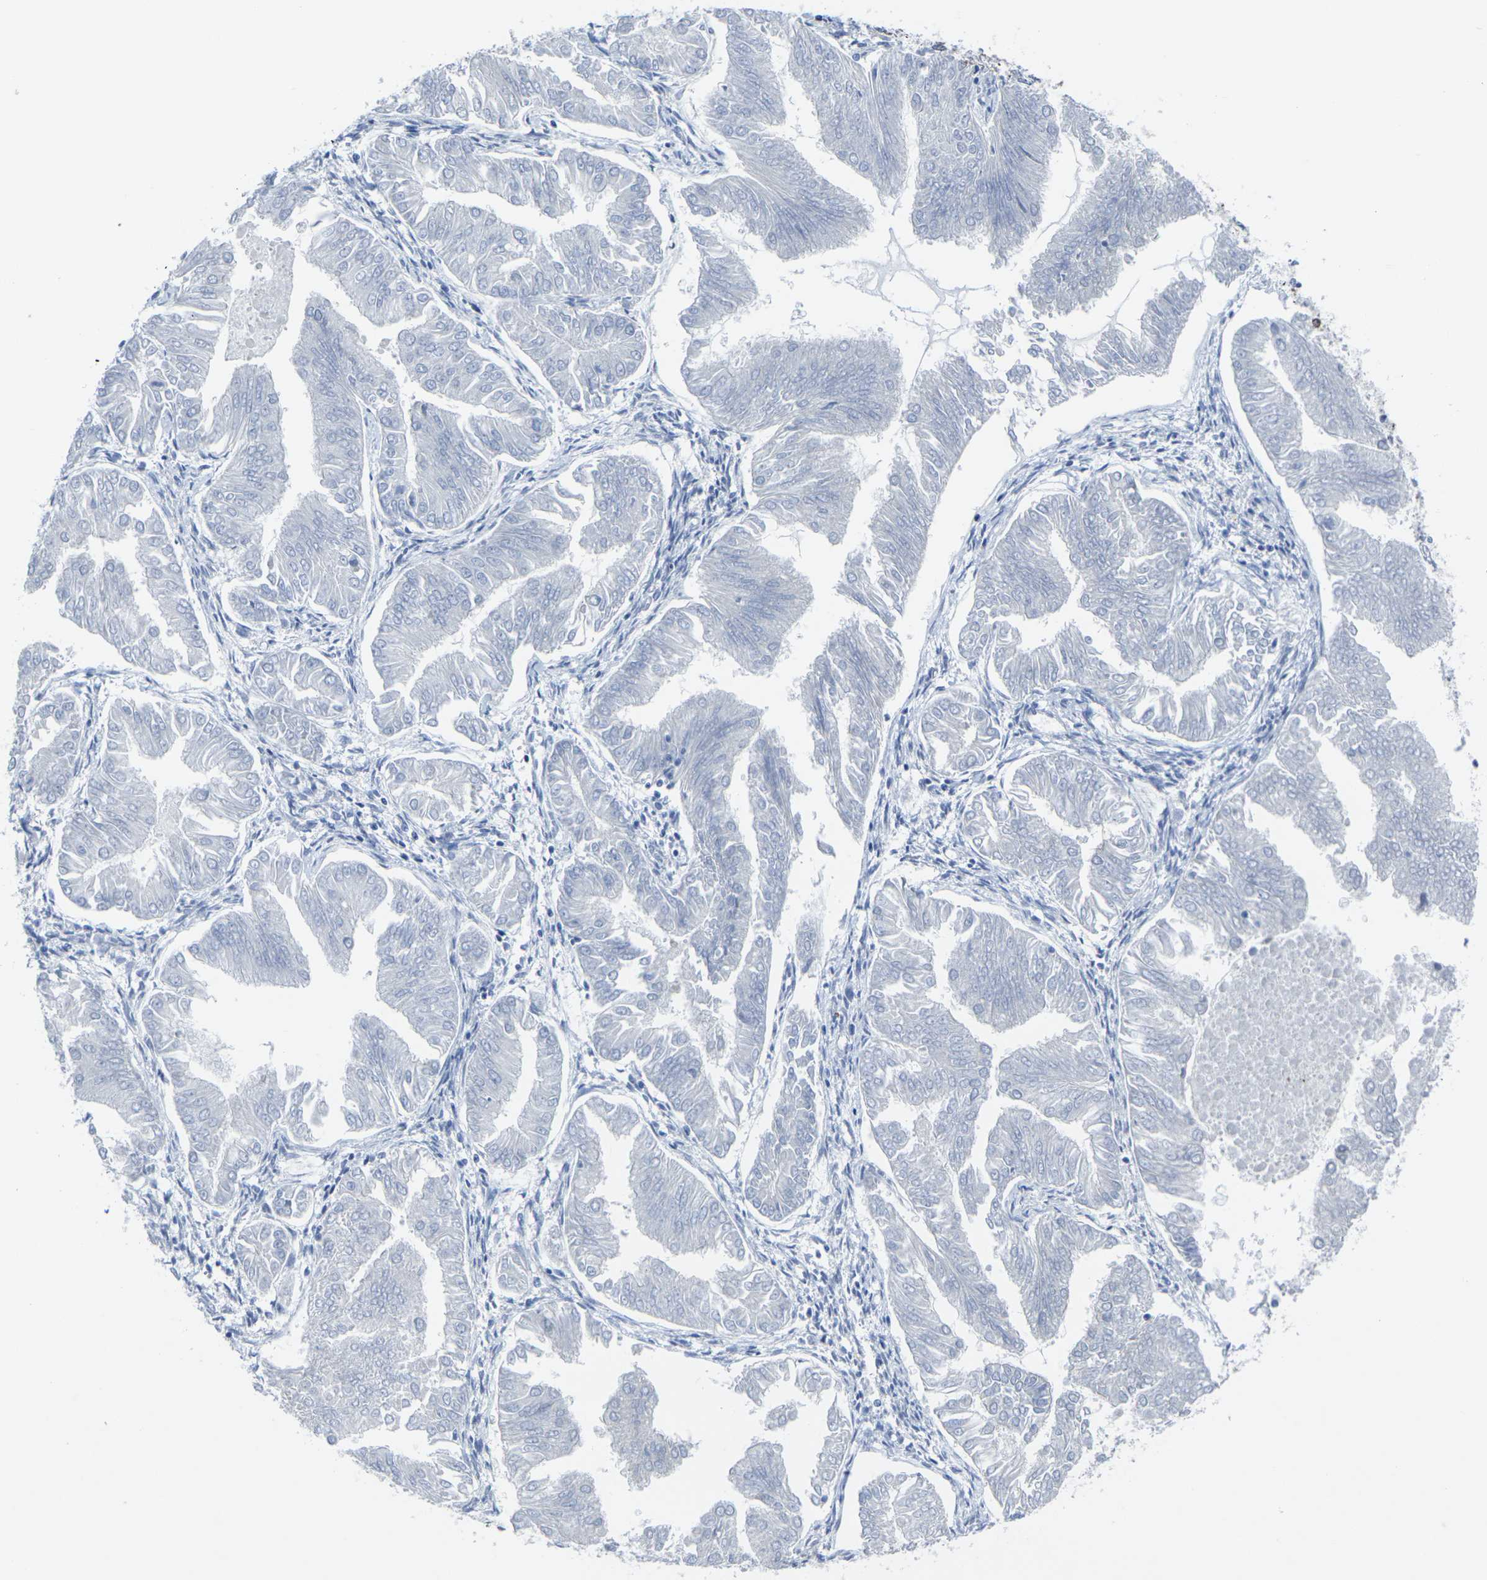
{"staining": {"intensity": "negative", "quantity": "none", "location": "none"}, "tissue": "endometrial cancer", "cell_type": "Tumor cells", "image_type": "cancer", "snomed": [{"axis": "morphology", "description": "Adenocarcinoma, NOS"}, {"axis": "topography", "description": "Endometrium"}], "caption": "Tumor cells are negative for protein expression in human endometrial cancer (adenocarcinoma).", "gene": "ANKRD46", "patient": {"sex": "female", "age": 53}}